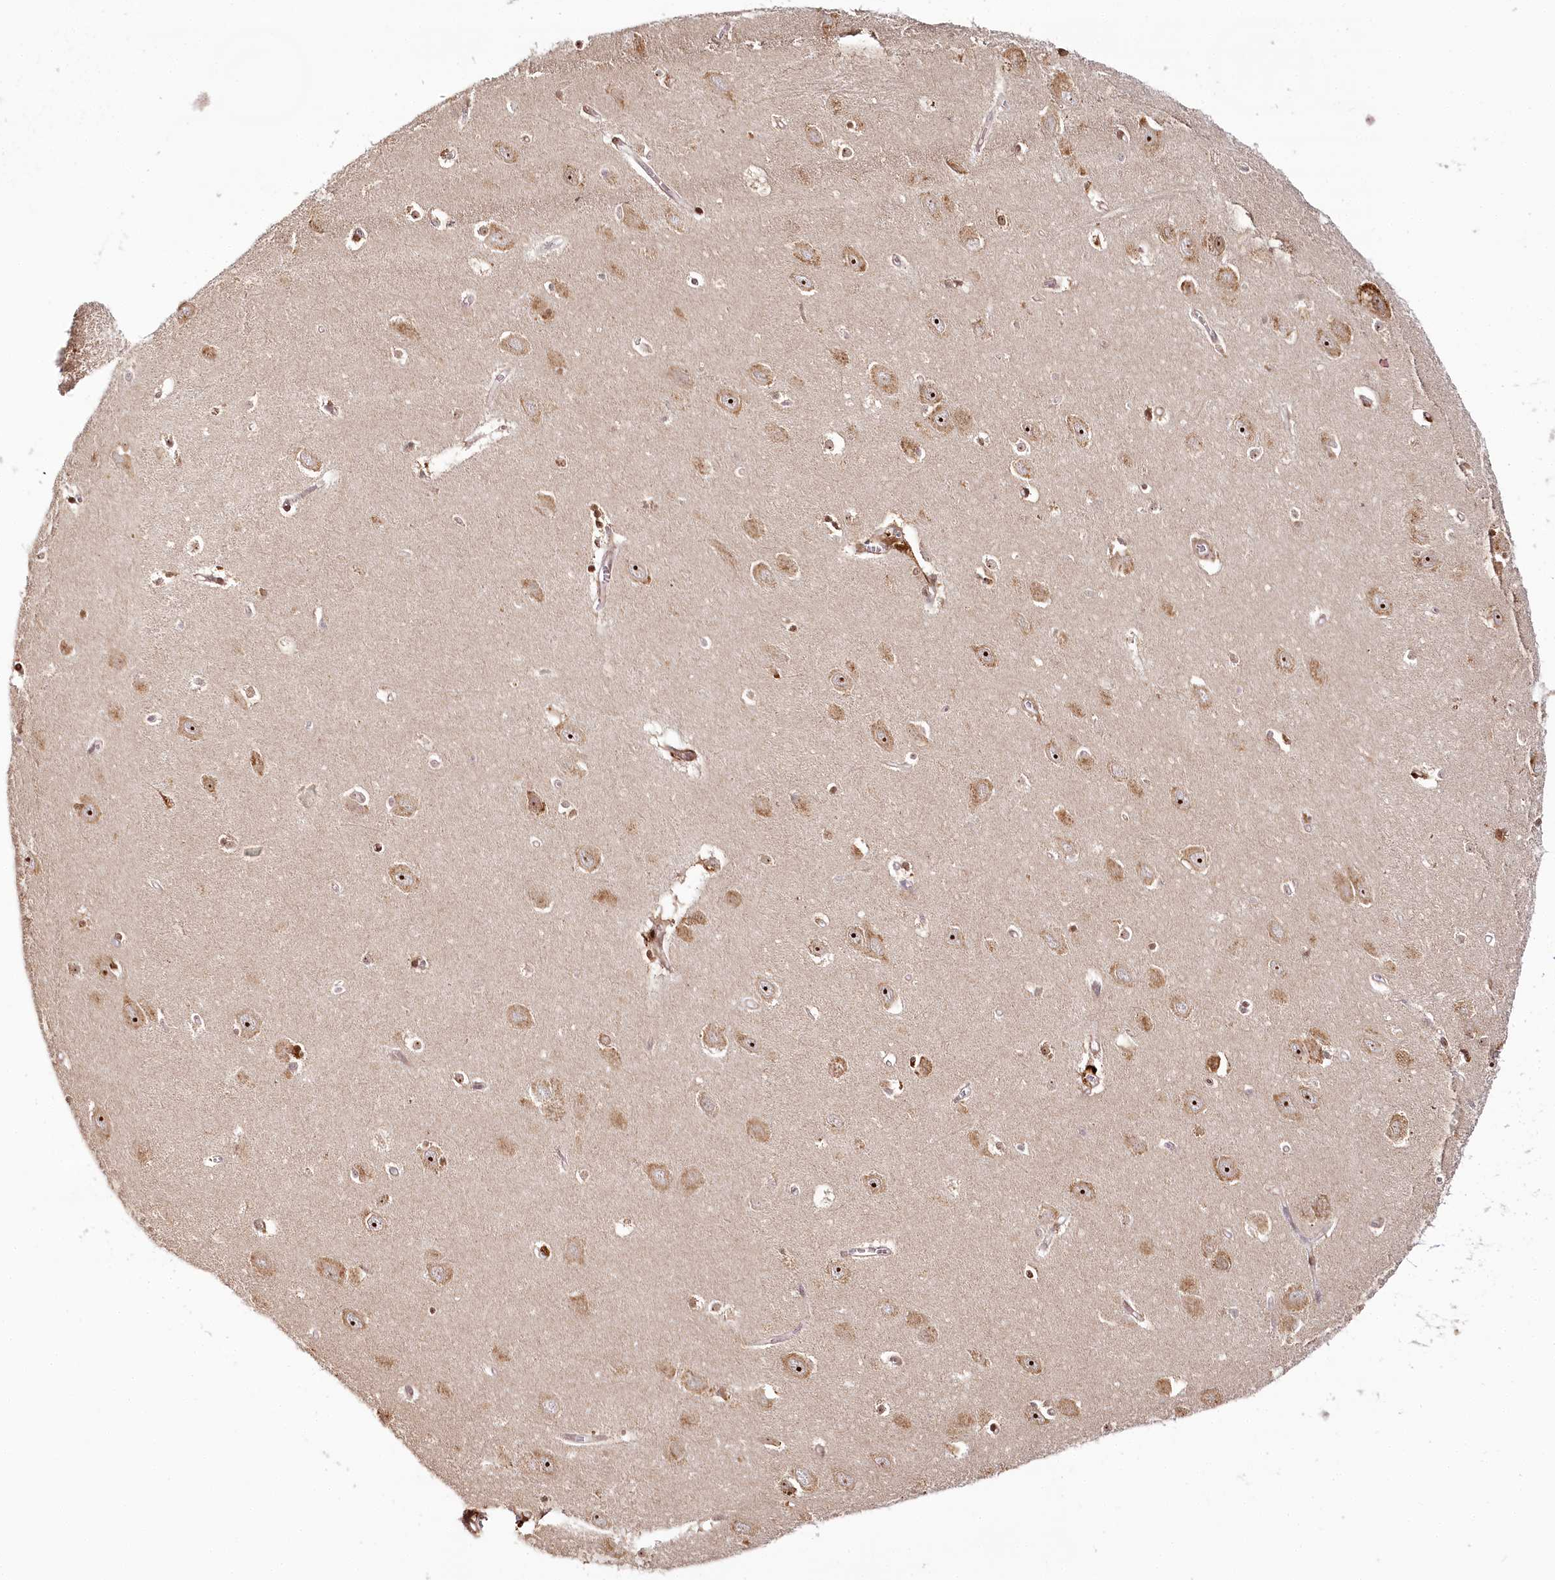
{"staining": {"intensity": "moderate", "quantity": "25%-75%", "location": "nuclear"}, "tissue": "hippocampus", "cell_type": "Glial cells", "image_type": "normal", "snomed": [{"axis": "morphology", "description": "Normal tissue, NOS"}, {"axis": "topography", "description": "Hippocampus"}], "caption": "This is an image of immunohistochemistry (IHC) staining of benign hippocampus, which shows moderate staining in the nuclear of glial cells.", "gene": "WDR36", "patient": {"sex": "female", "age": 64}}